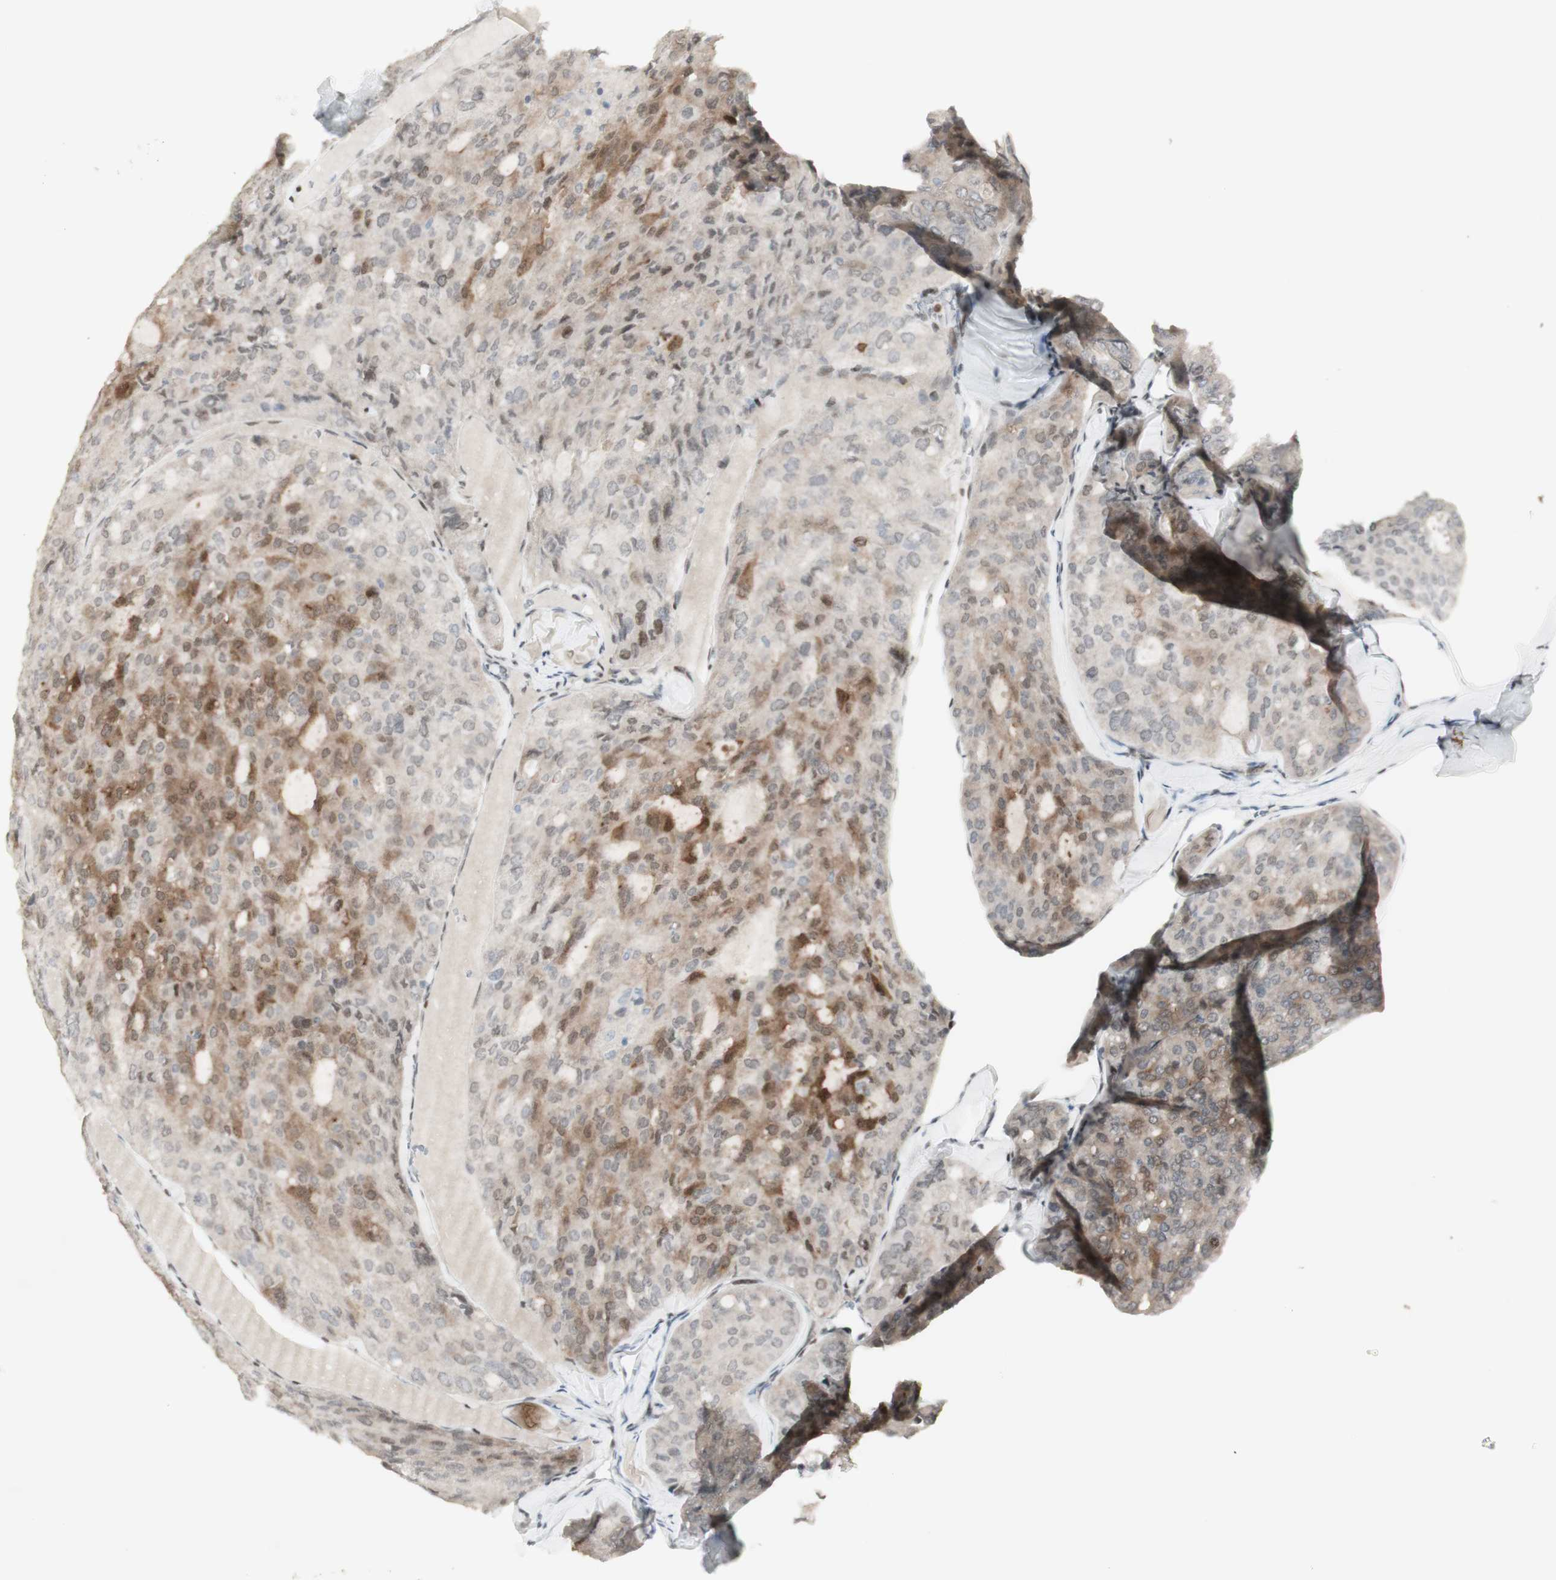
{"staining": {"intensity": "moderate", "quantity": "25%-75%", "location": "cytoplasmic/membranous"}, "tissue": "thyroid cancer", "cell_type": "Tumor cells", "image_type": "cancer", "snomed": [{"axis": "morphology", "description": "Follicular adenoma carcinoma, NOS"}, {"axis": "topography", "description": "Thyroid gland"}], "caption": "Protein staining shows moderate cytoplasmic/membranous positivity in about 25%-75% of tumor cells in thyroid cancer (follicular adenoma carcinoma).", "gene": "C1orf116", "patient": {"sex": "male", "age": 75}}